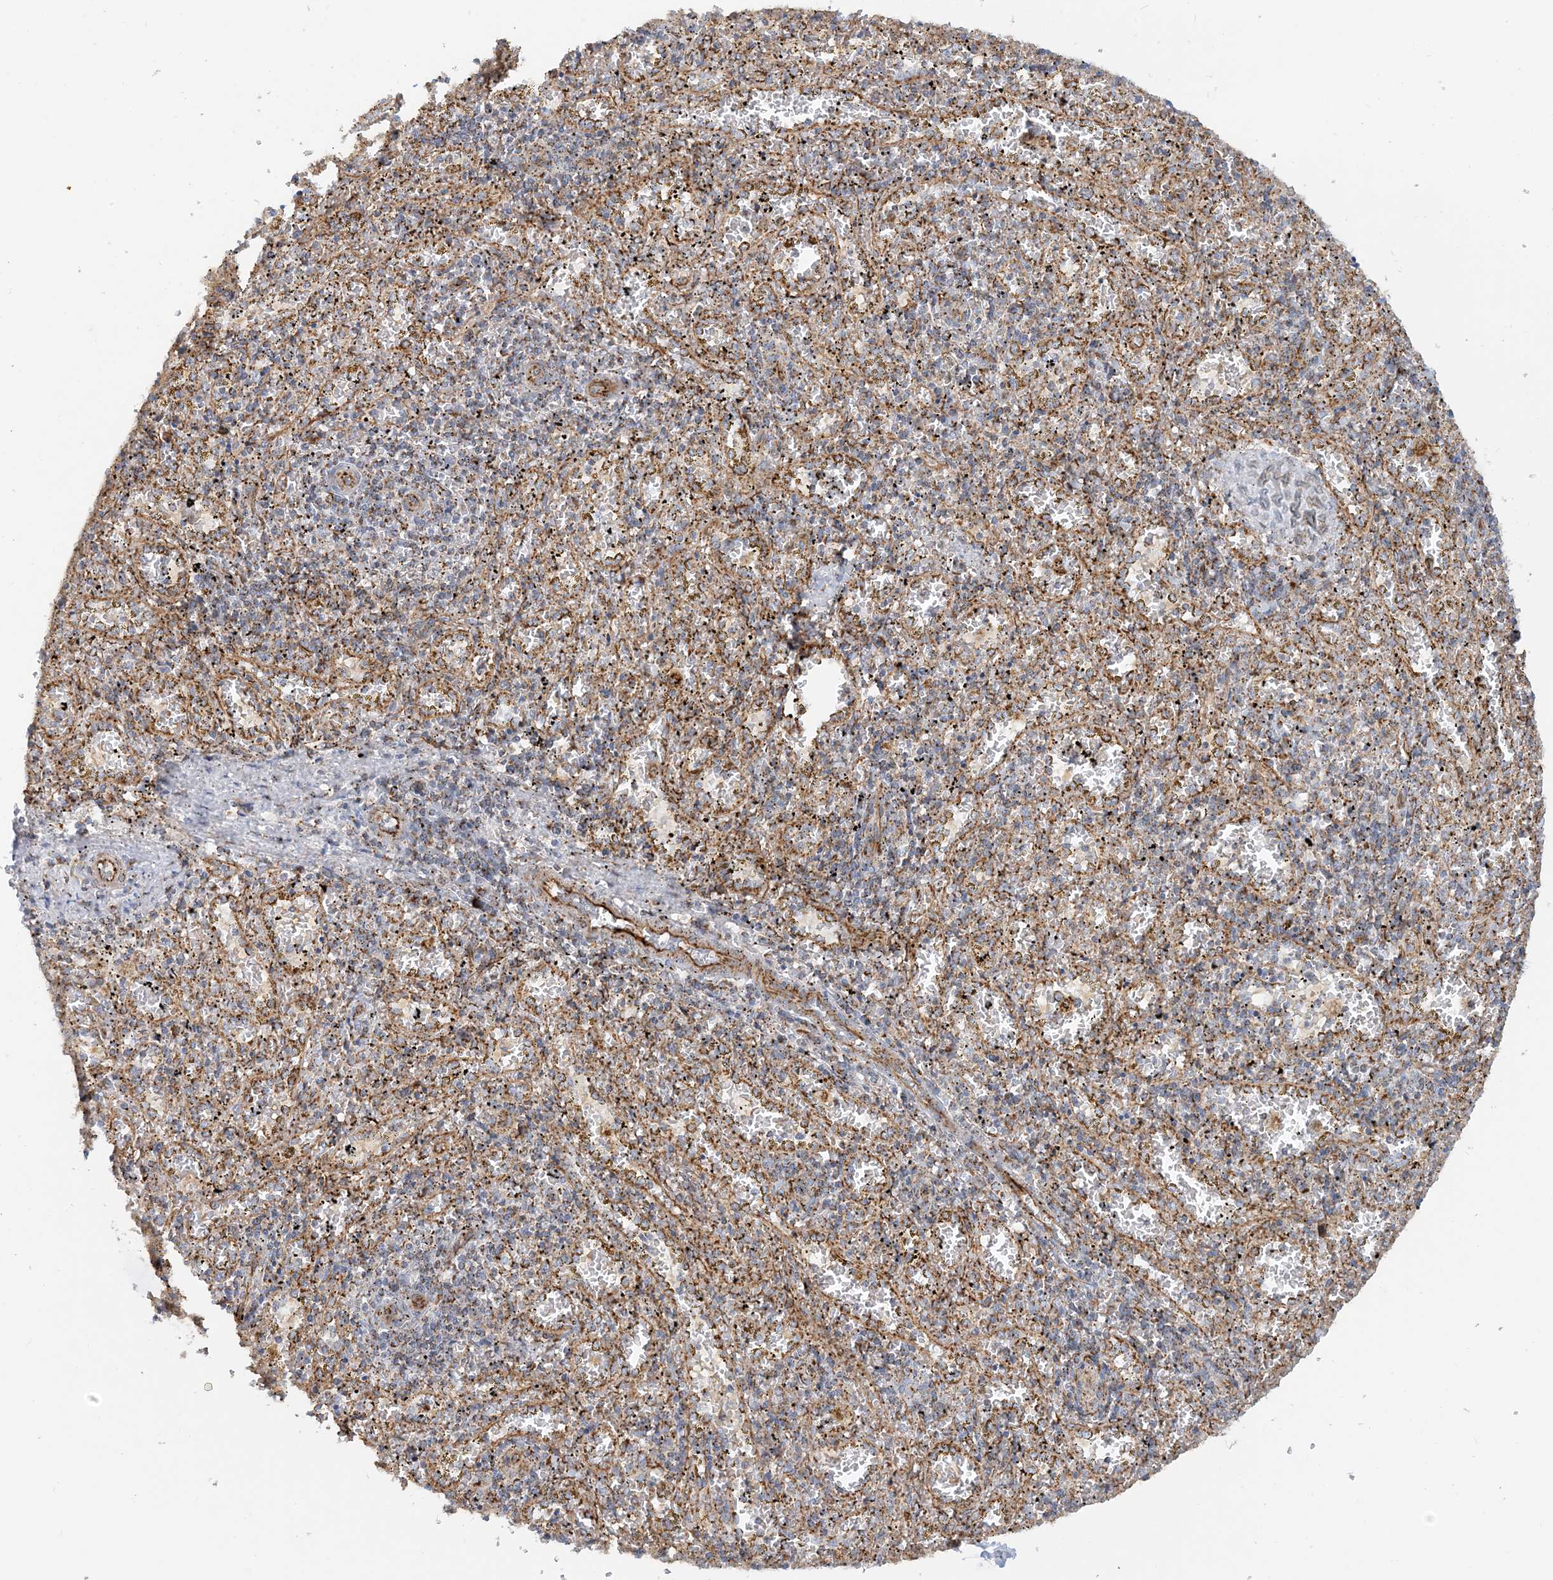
{"staining": {"intensity": "moderate", "quantity": "25%-75%", "location": "cytoplasmic/membranous"}, "tissue": "spleen", "cell_type": "Cells in red pulp", "image_type": "normal", "snomed": [{"axis": "morphology", "description": "Normal tissue, NOS"}, {"axis": "topography", "description": "Spleen"}], "caption": "Cells in red pulp reveal medium levels of moderate cytoplasmic/membranous positivity in approximately 25%-75% of cells in benign spleen.", "gene": "COA3", "patient": {"sex": "male", "age": 11}}